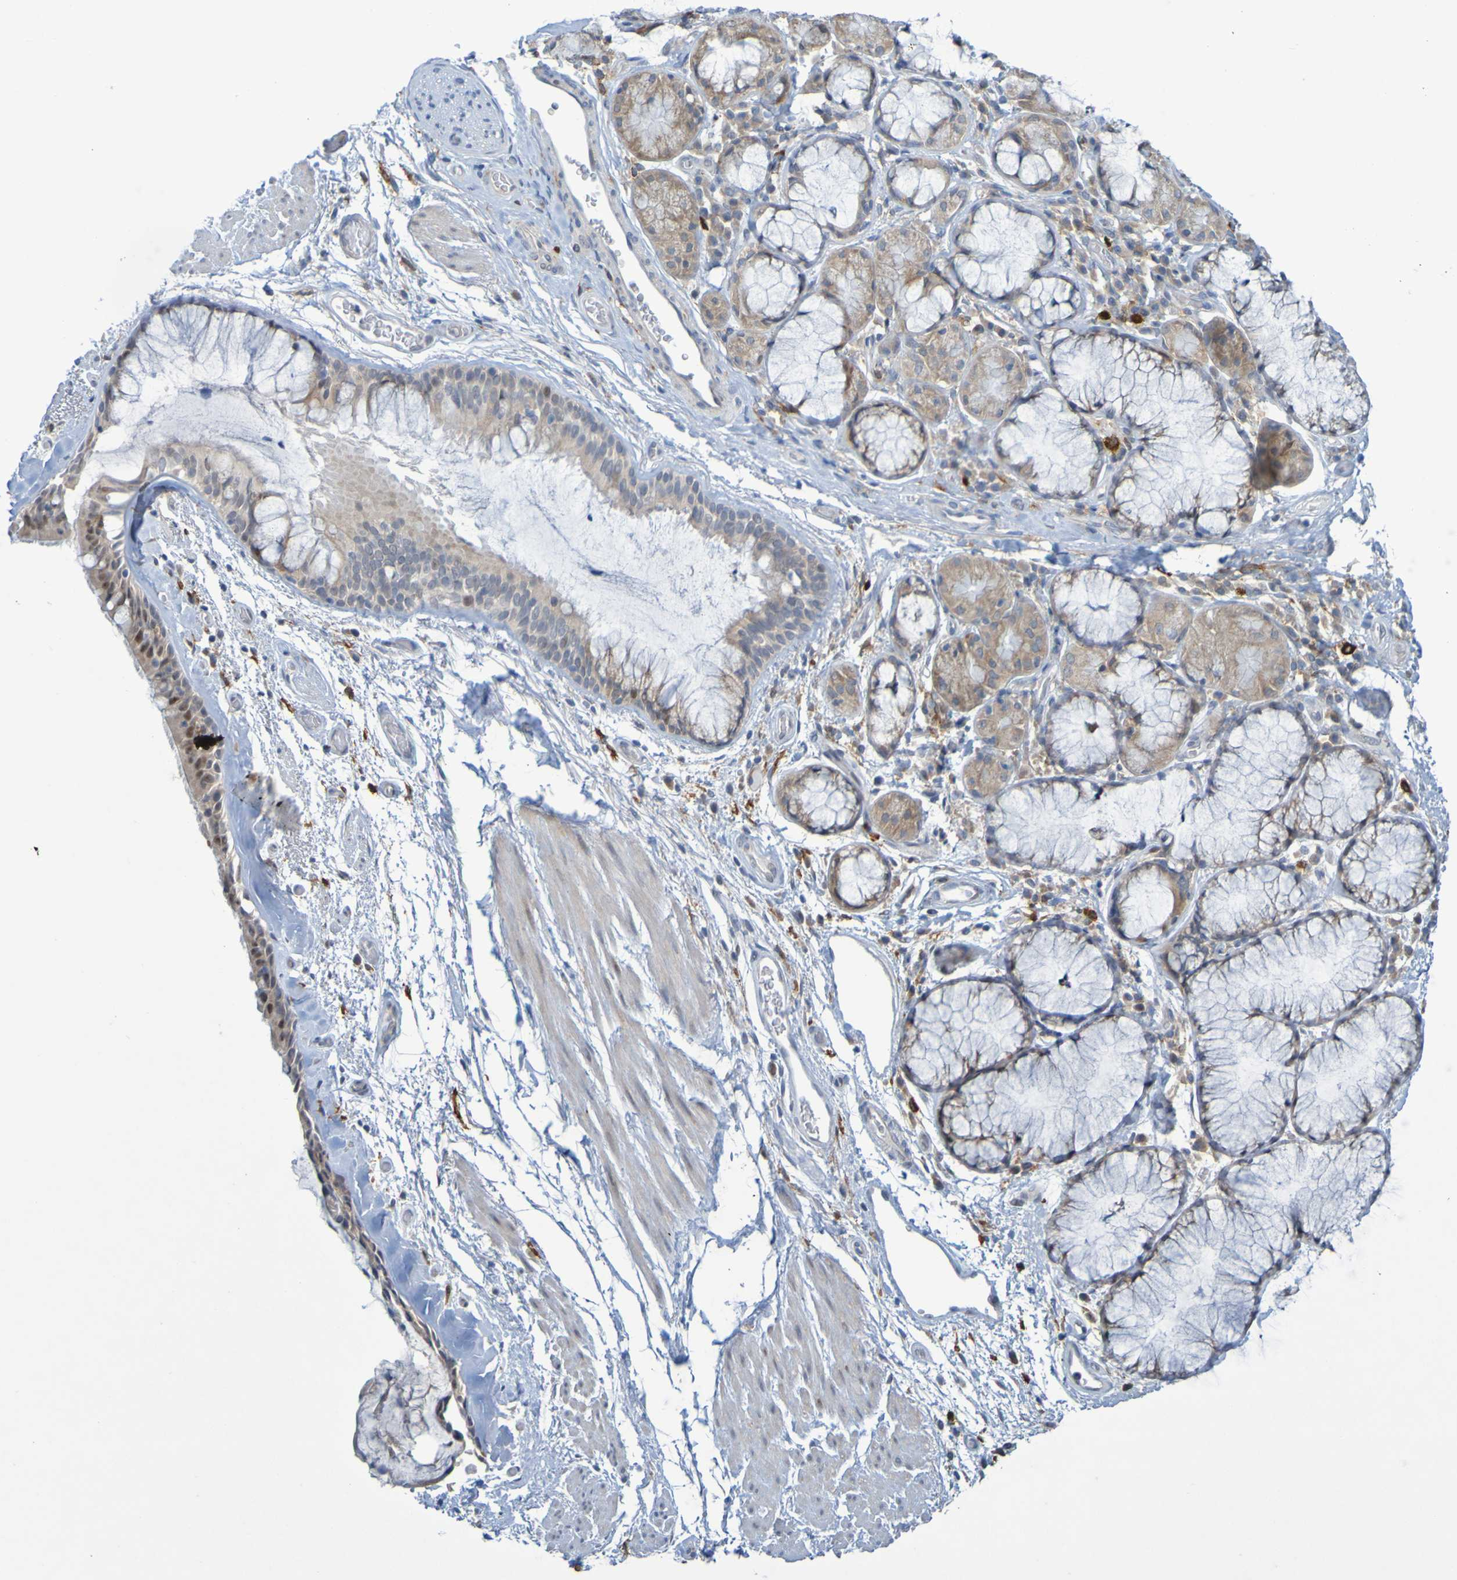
{"staining": {"intensity": "weak", "quantity": ">75%", "location": "cytoplasmic/membranous"}, "tissue": "bronchus", "cell_type": "Respiratory epithelial cells", "image_type": "normal", "snomed": [{"axis": "morphology", "description": "Normal tissue, NOS"}, {"axis": "morphology", "description": "Adenocarcinoma, NOS"}, {"axis": "topography", "description": "Bronchus"}, {"axis": "topography", "description": "Lung"}], "caption": "This photomicrograph displays immunohistochemistry (IHC) staining of unremarkable human bronchus, with low weak cytoplasmic/membranous positivity in approximately >75% of respiratory epithelial cells.", "gene": "LILRB5", "patient": {"sex": "female", "age": 54}}